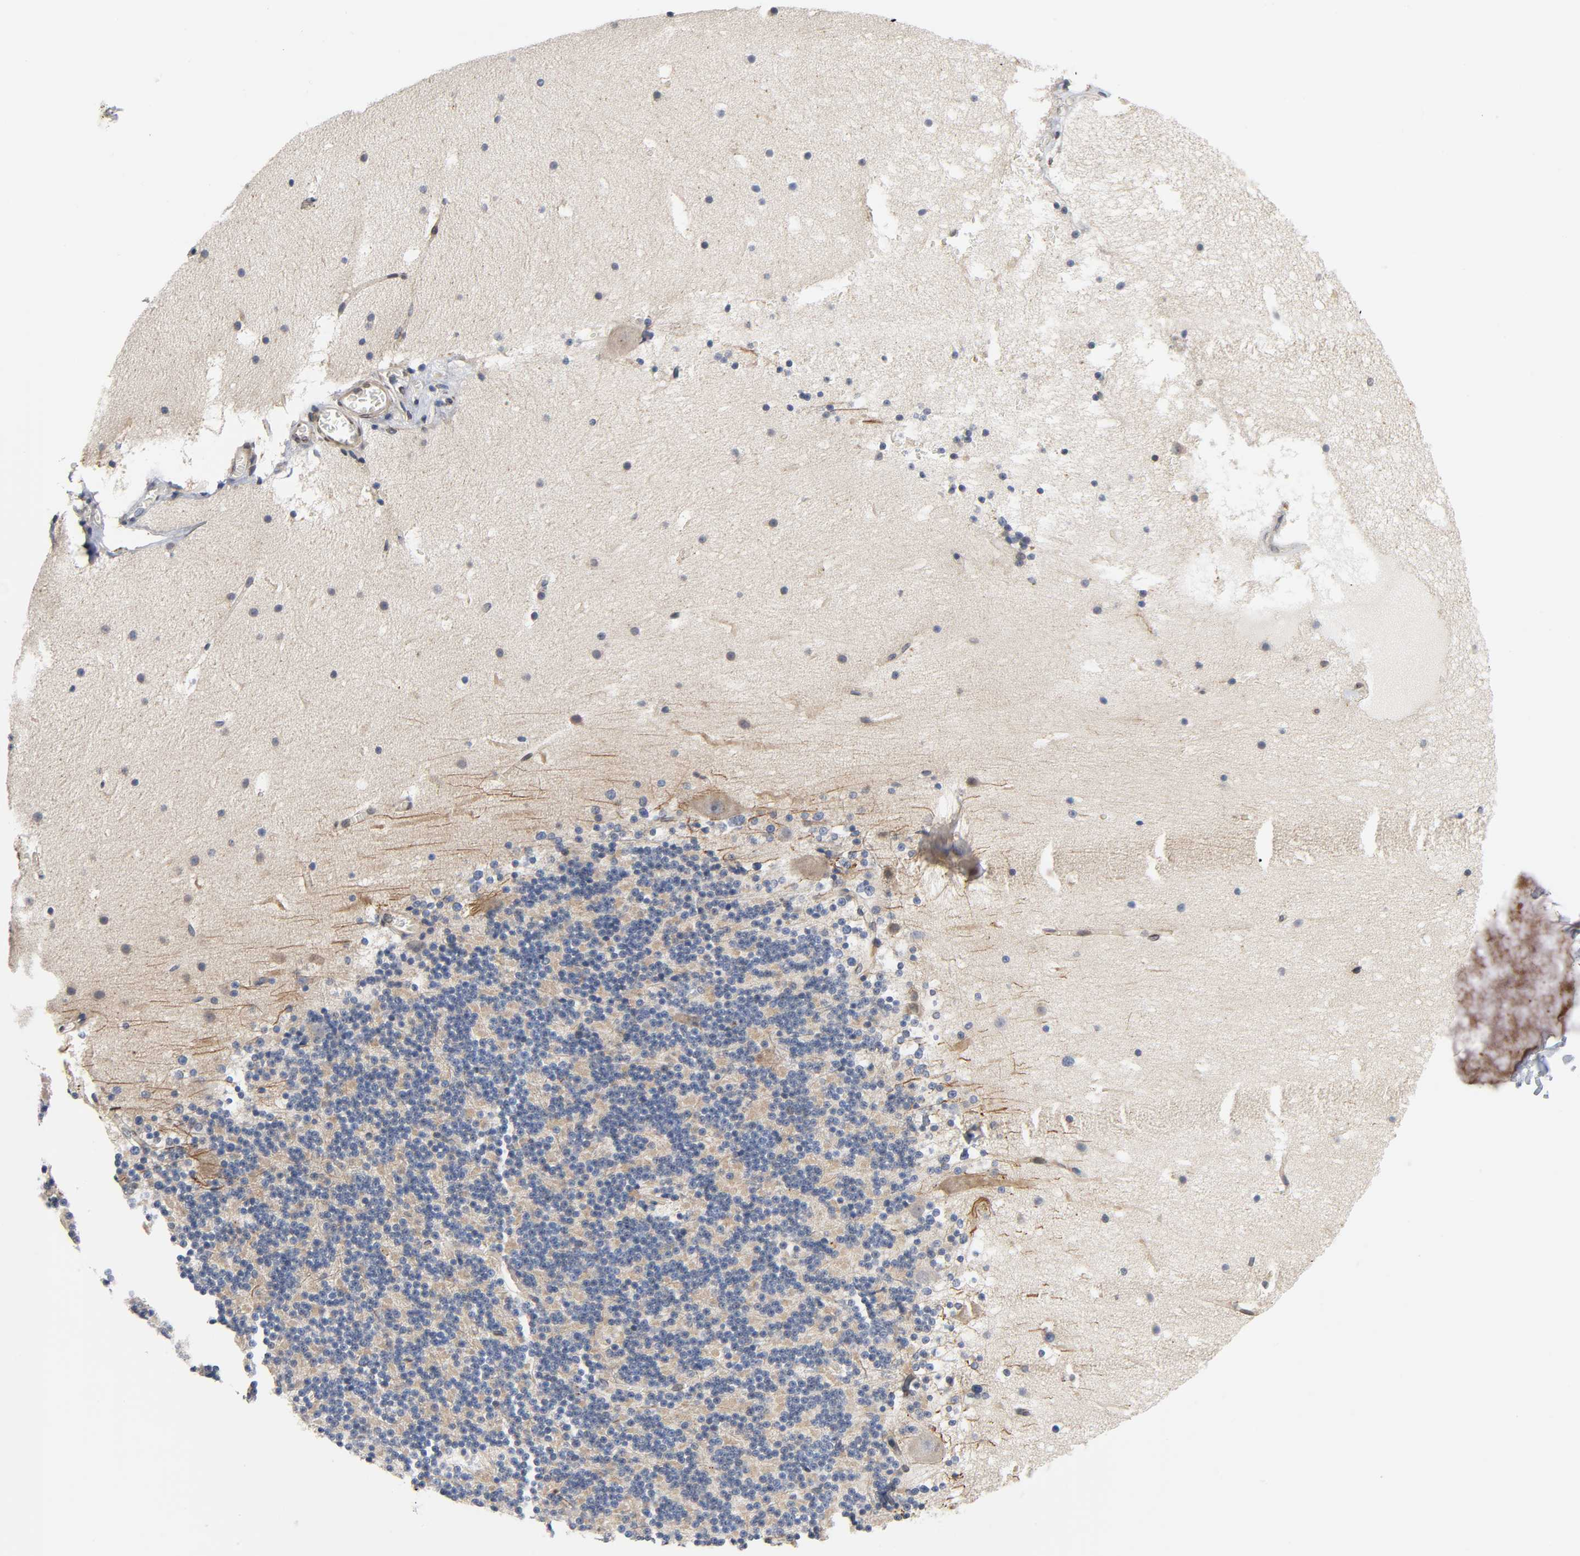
{"staining": {"intensity": "moderate", "quantity": "25%-75%", "location": "cytoplasmic/membranous"}, "tissue": "cerebellum", "cell_type": "Cells in granular layer", "image_type": "normal", "snomed": [{"axis": "morphology", "description": "Normal tissue, NOS"}, {"axis": "topography", "description": "Cerebellum"}], "caption": "A photomicrograph of human cerebellum stained for a protein reveals moderate cytoplasmic/membranous brown staining in cells in granular layer. (DAB IHC with brightfield microscopy, high magnification).", "gene": "ASB6", "patient": {"sex": "male", "age": 45}}